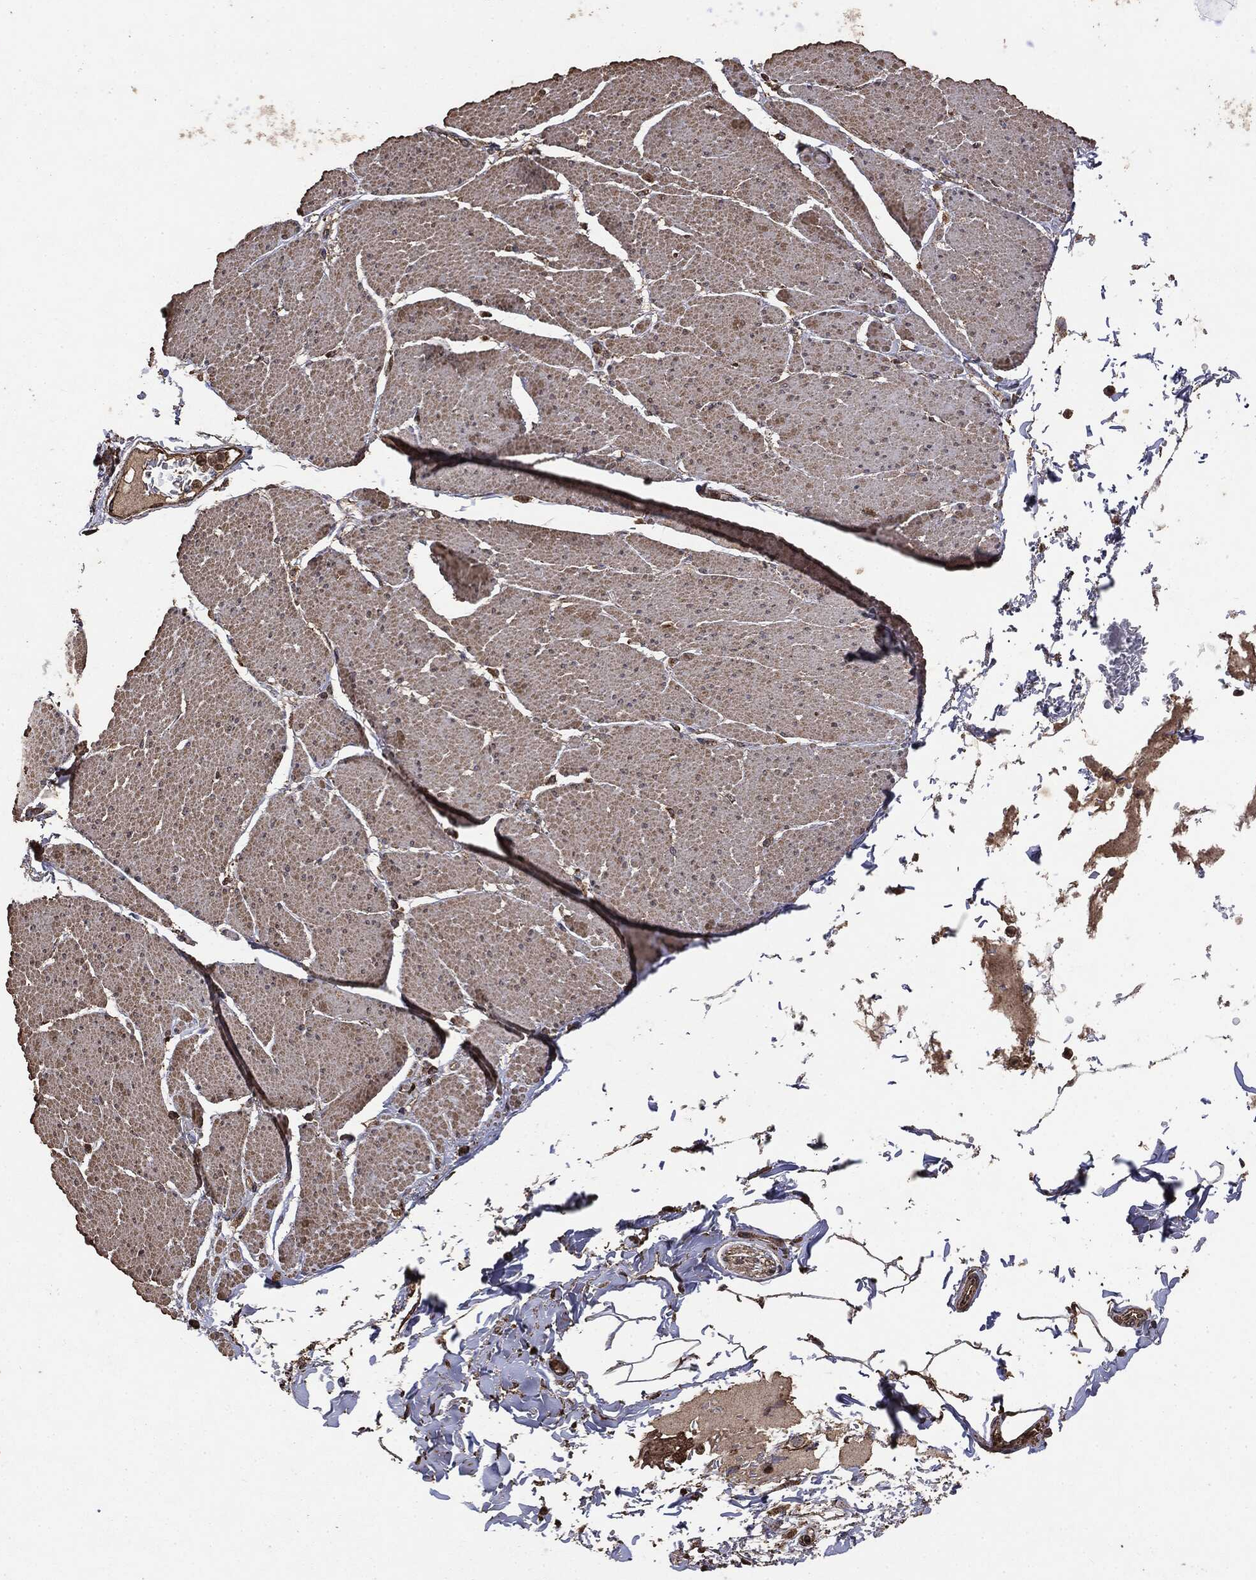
{"staining": {"intensity": "weak", "quantity": "25%-75%", "location": "cytoplasmic/membranous"}, "tissue": "smooth muscle", "cell_type": "Smooth muscle cells", "image_type": "normal", "snomed": [{"axis": "morphology", "description": "Normal tissue, NOS"}, {"axis": "topography", "description": "Smooth muscle"}, {"axis": "topography", "description": "Anal"}], "caption": "Weak cytoplasmic/membranous expression for a protein is present in about 25%-75% of smooth muscle cells of benign smooth muscle using immunohistochemistry (IHC).", "gene": "MTOR", "patient": {"sex": "male", "age": 83}}